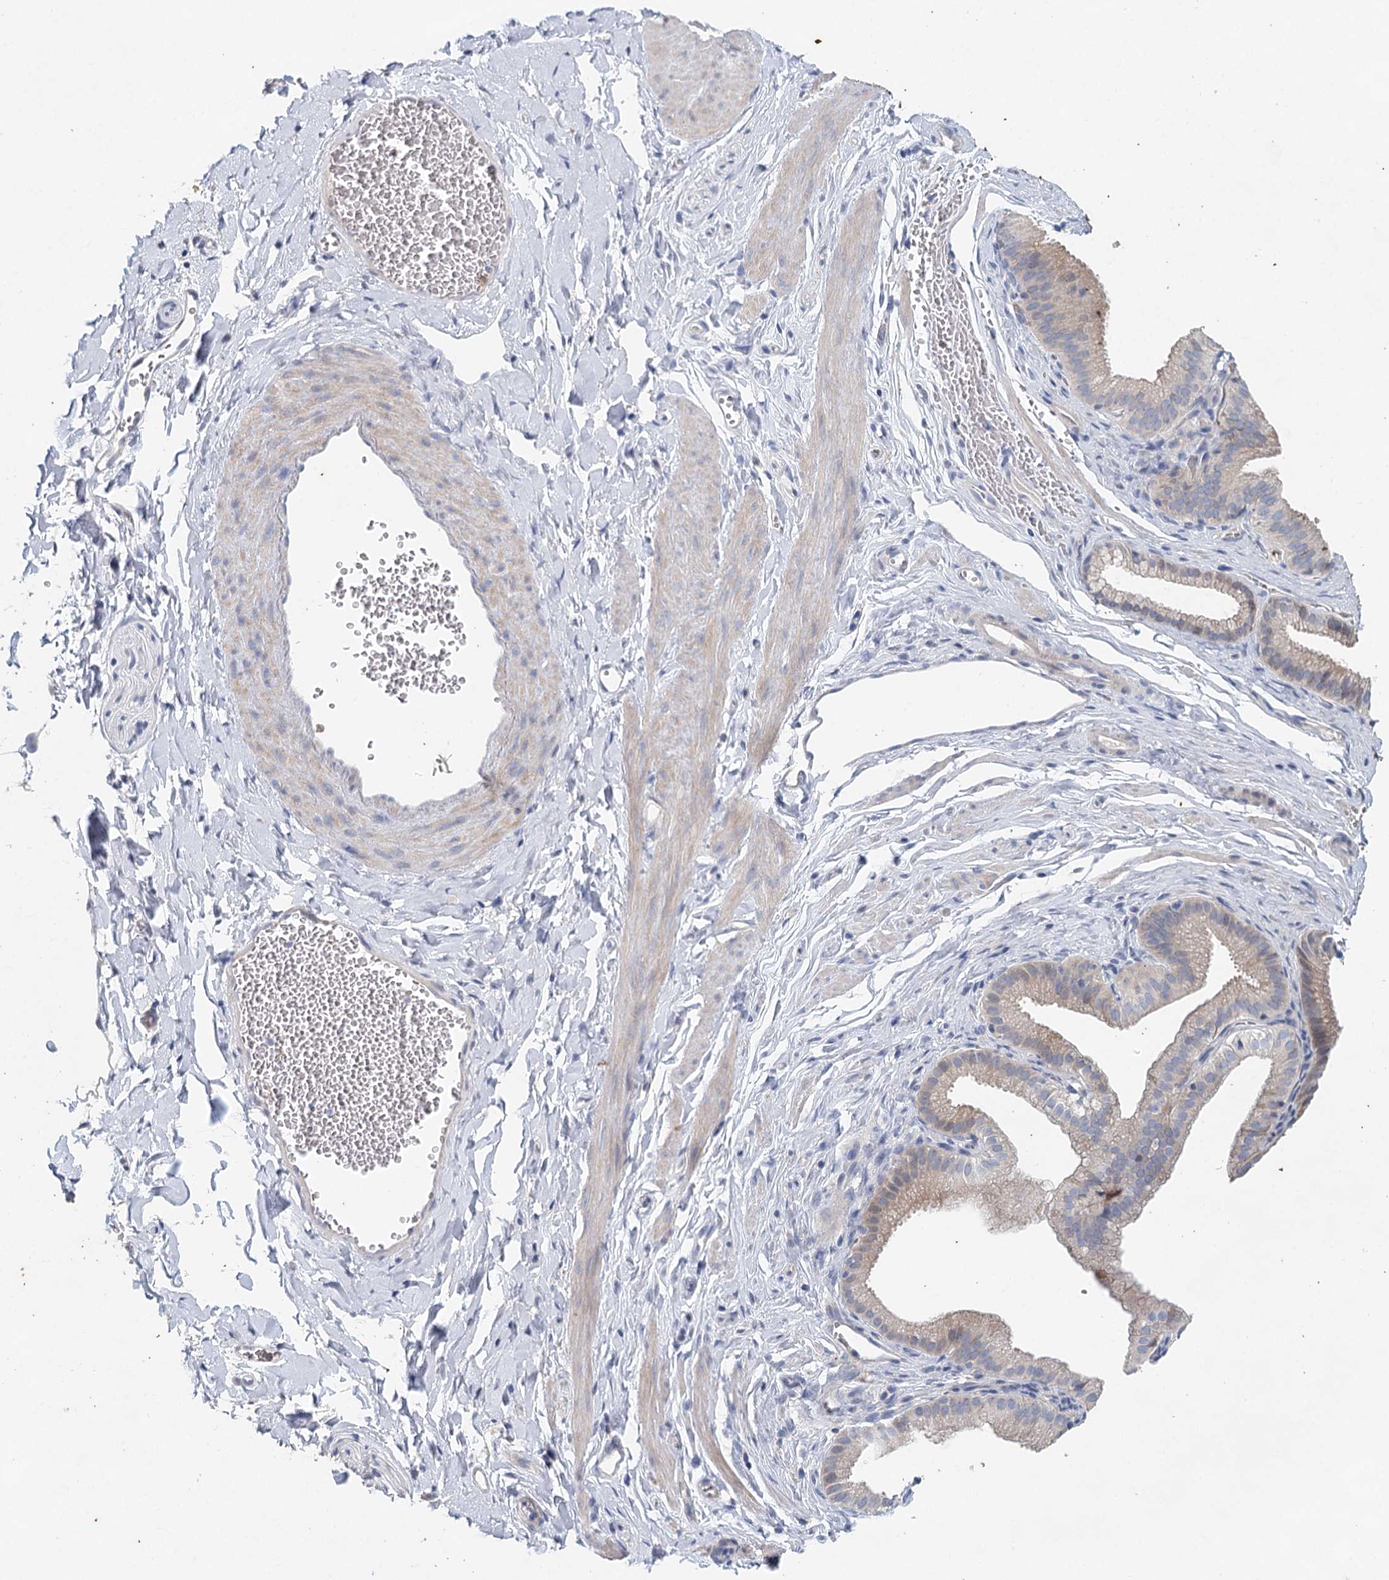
{"staining": {"intensity": "negative", "quantity": "none", "location": "none"}, "tissue": "adipose tissue", "cell_type": "Adipocytes", "image_type": "normal", "snomed": [{"axis": "morphology", "description": "Normal tissue, NOS"}, {"axis": "topography", "description": "Gallbladder"}, {"axis": "topography", "description": "Peripheral nerve tissue"}], "caption": "DAB (3,3'-diaminobenzidine) immunohistochemical staining of benign human adipose tissue exhibits no significant positivity in adipocytes.", "gene": "MYL6B", "patient": {"sex": "male", "age": 38}}